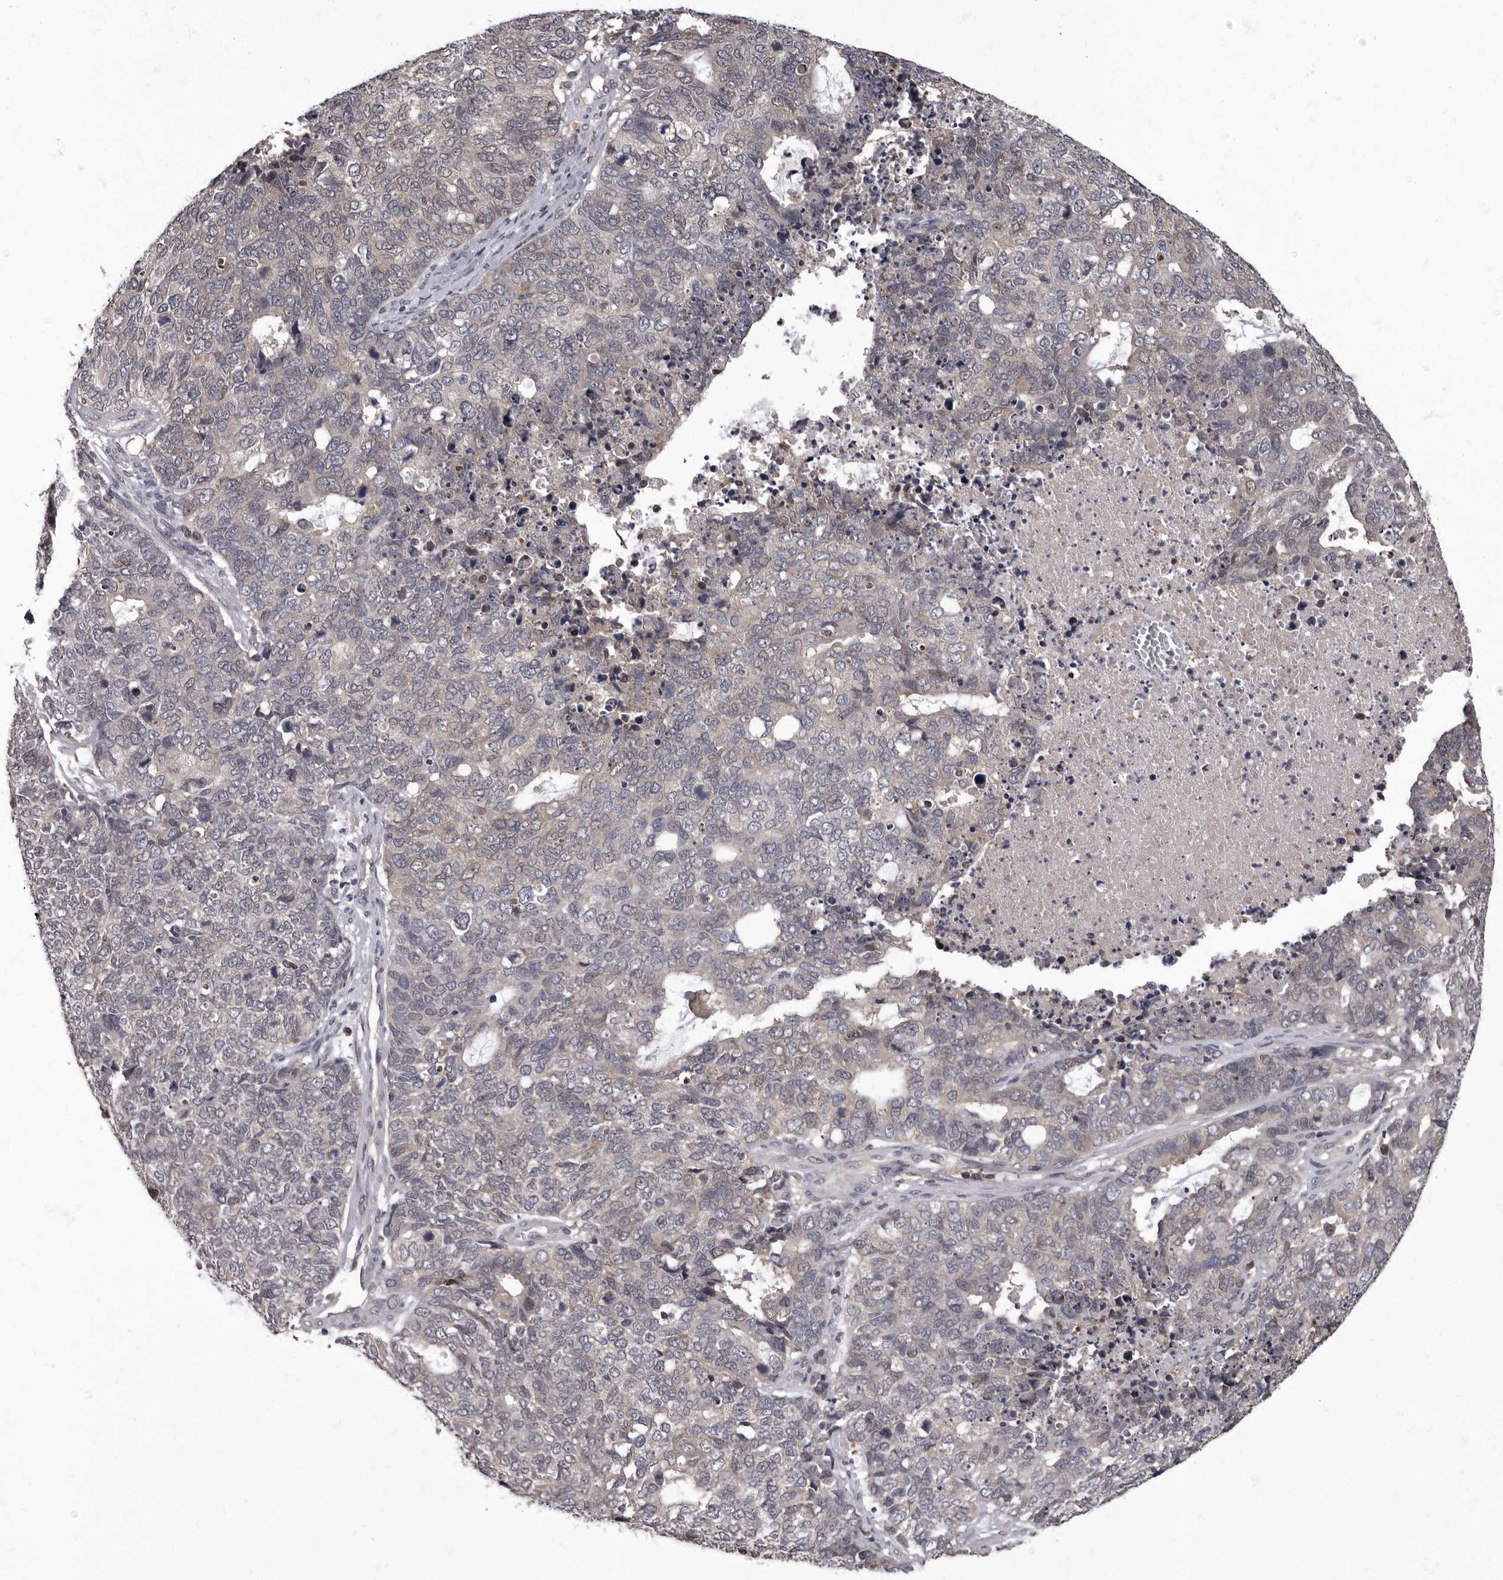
{"staining": {"intensity": "negative", "quantity": "none", "location": "none"}, "tissue": "cervical cancer", "cell_type": "Tumor cells", "image_type": "cancer", "snomed": [{"axis": "morphology", "description": "Squamous cell carcinoma, NOS"}, {"axis": "topography", "description": "Cervix"}], "caption": "Immunohistochemistry histopathology image of neoplastic tissue: human cervical squamous cell carcinoma stained with DAB (3,3'-diaminobenzidine) exhibits no significant protein expression in tumor cells.", "gene": "C1orf50", "patient": {"sex": "female", "age": 63}}